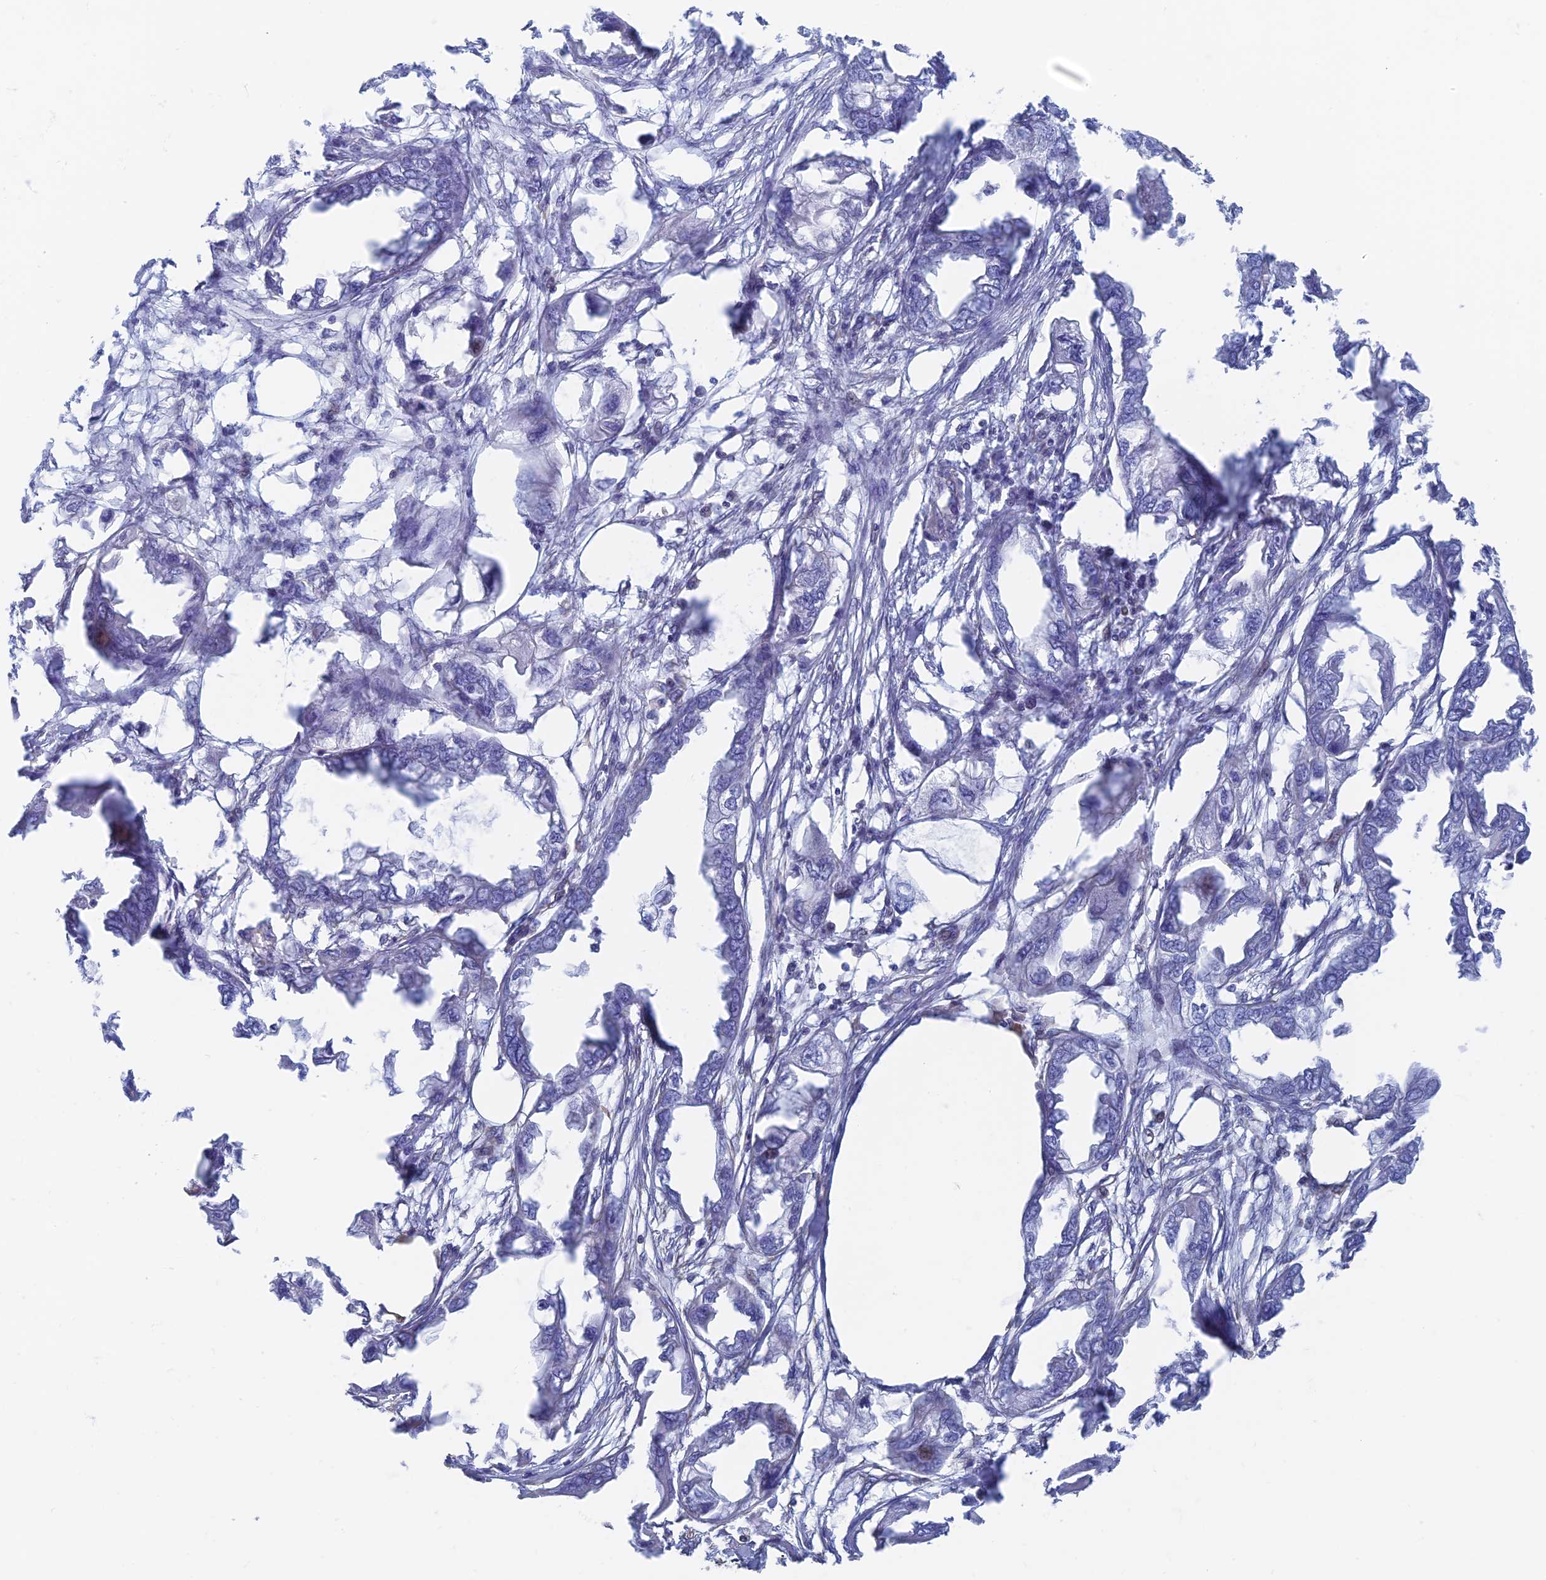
{"staining": {"intensity": "negative", "quantity": "none", "location": "none"}, "tissue": "endometrial cancer", "cell_type": "Tumor cells", "image_type": "cancer", "snomed": [{"axis": "morphology", "description": "Adenocarcinoma, NOS"}, {"axis": "morphology", "description": "Adenocarcinoma, metastatic, NOS"}, {"axis": "topography", "description": "Adipose tissue"}, {"axis": "topography", "description": "Endometrium"}], "caption": "Immunohistochemistry (IHC) of metastatic adenocarcinoma (endometrial) exhibits no expression in tumor cells.", "gene": "RMC1", "patient": {"sex": "female", "age": 67}}